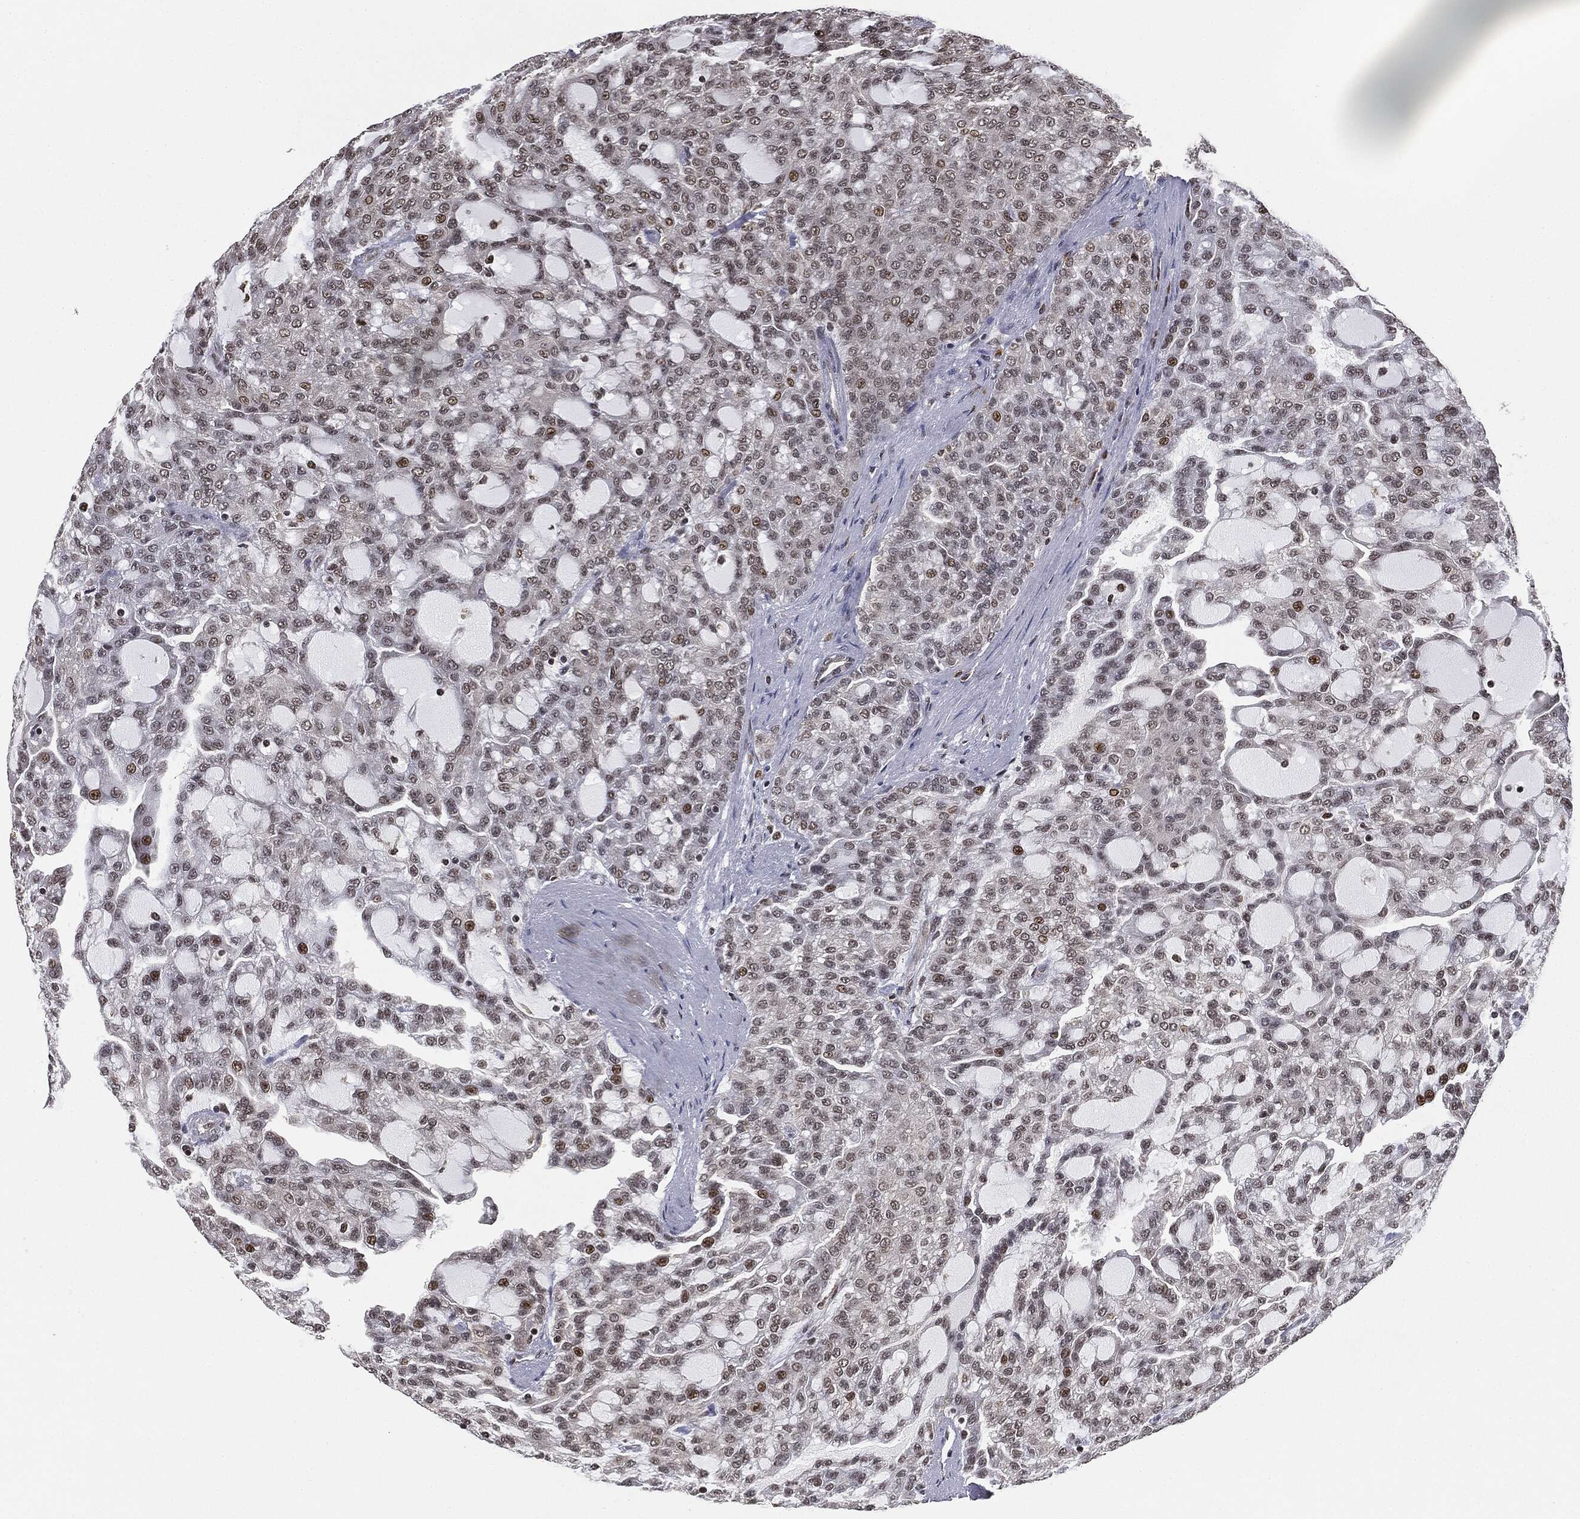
{"staining": {"intensity": "strong", "quantity": "<25%", "location": "nuclear"}, "tissue": "renal cancer", "cell_type": "Tumor cells", "image_type": "cancer", "snomed": [{"axis": "morphology", "description": "Adenocarcinoma, NOS"}, {"axis": "topography", "description": "Kidney"}], "caption": "Immunohistochemical staining of human adenocarcinoma (renal) displays strong nuclear protein expression in about <25% of tumor cells. The staining was performed using DAB to visualize the protein expression in brown, while the nuclei were stained in blue with hematoxylin (Magnification: 20x).", "gene": "TBC1D22A", "patient": {"sex": "male", "age": 63}}